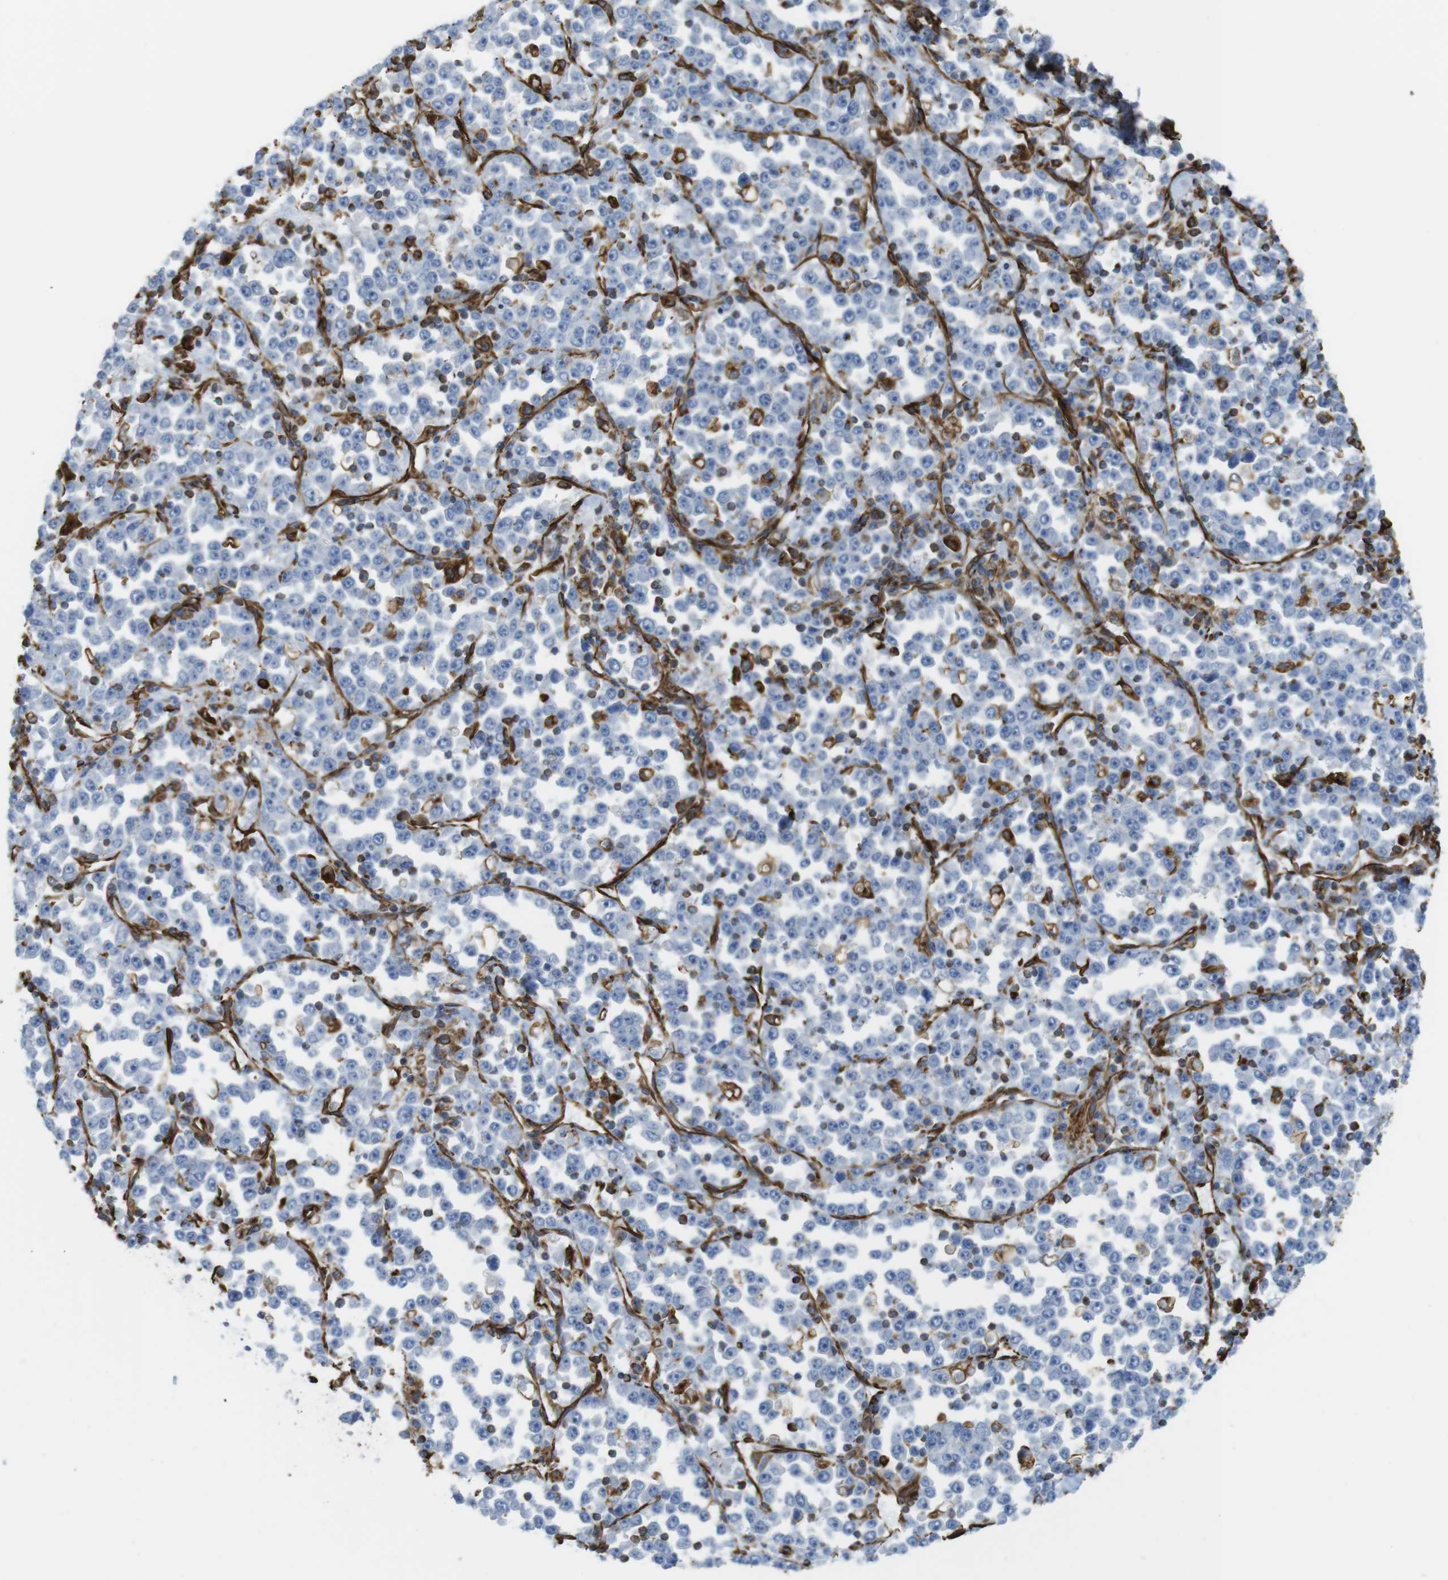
{"staining": {"intensity": "negative", "quantity": "none", "location": "none"}, "tissue": "stomach cancer", "cell_type": "Tumor cells", "image_type": "cancer", "snomed": [{"axis": "morphology", "description": "Normal tissue, NOS"}, {"axis": "morphology", "description": "Adenocarcinoma, NOS"}, {"axis": "topography", "description": "Stomach, upper"}, {"axis": "topography", "description": "Stomach"}], "caption": "High magnification brightfield microscopy of adenocarcinoma (stomach) stained with DAB (3,3'-diaminobenzidine) (brown) and counterstained with hematoxylin (blue): tumor cells show no significant expression. Brightfield microscopy of immunohistochemistry (IHC) stained with DAB (3,3'-diaminobenzidine) (brown) and hematoxylin (blue), captured at high magnification.", "gene": "RALGPS1", "patient": {"sex": "male", "age": 59}}